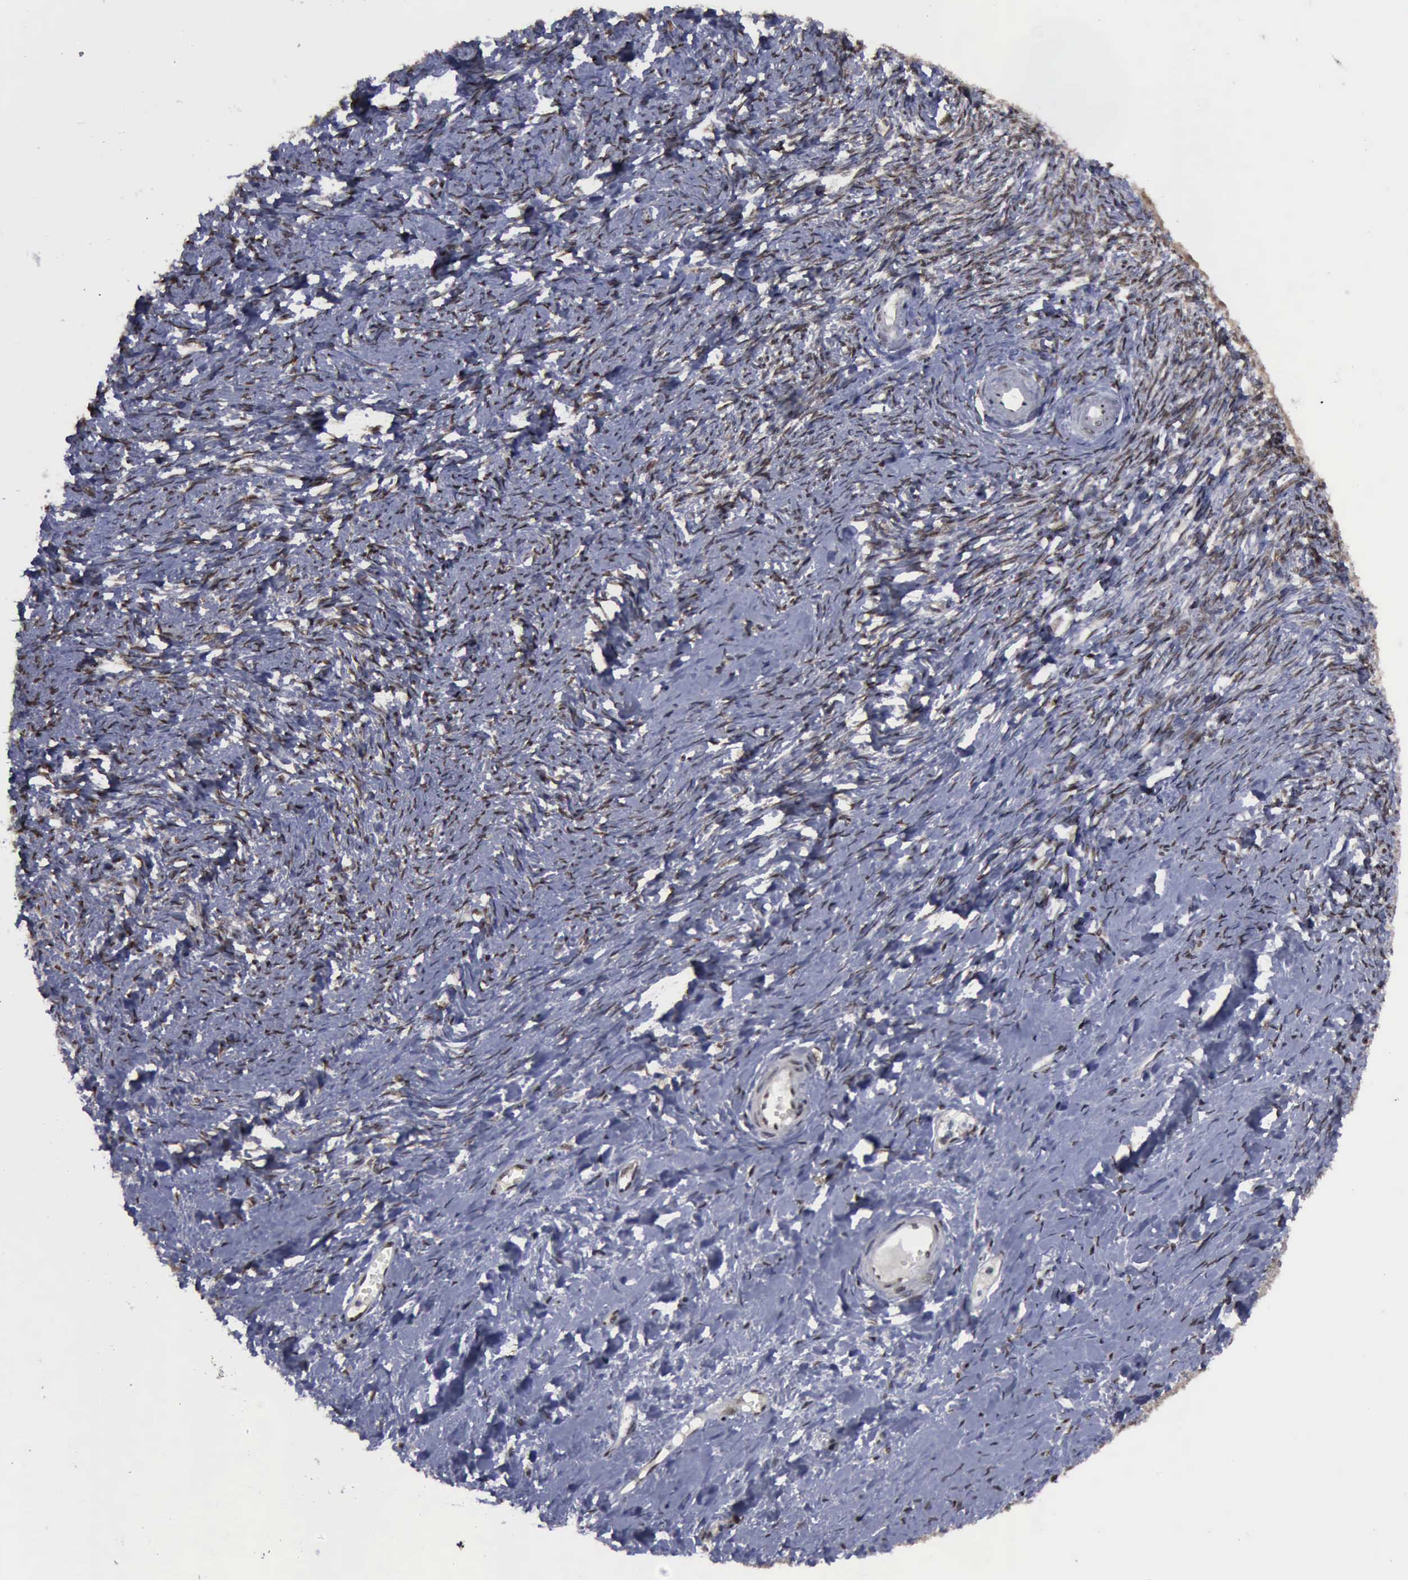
{"staining": {"intensity": "moderate", "quantity": ">75%", "location": "cytoplasmic/membranous,nuclear"}, "tissue": "ovarian cancer", "cell_type": "Tumor cells", "image_type": "cancer", "snomed": [{"axis": "morphology", "description": "Normal tissue, NOS"}, {"axis": "morphology", "description": "Cystadenocarcinoma, serous, NOS"}, {"axis": "topography", "description": "Ovary"}], "caption": "IHC image of neoplastic tissue: human ovarian serous cystadenocarcinoma stained using immunohistochemistry (IHC) reveals medium levels of moderate protein expression localized specifically in the cytoplasmic/membranous and nuclear of tumor cells, appearing as a cytoplasmic/membranous and nuclear brown color.", "gene": "RTCB", "patient": {"sex": "female", "age": 62}}